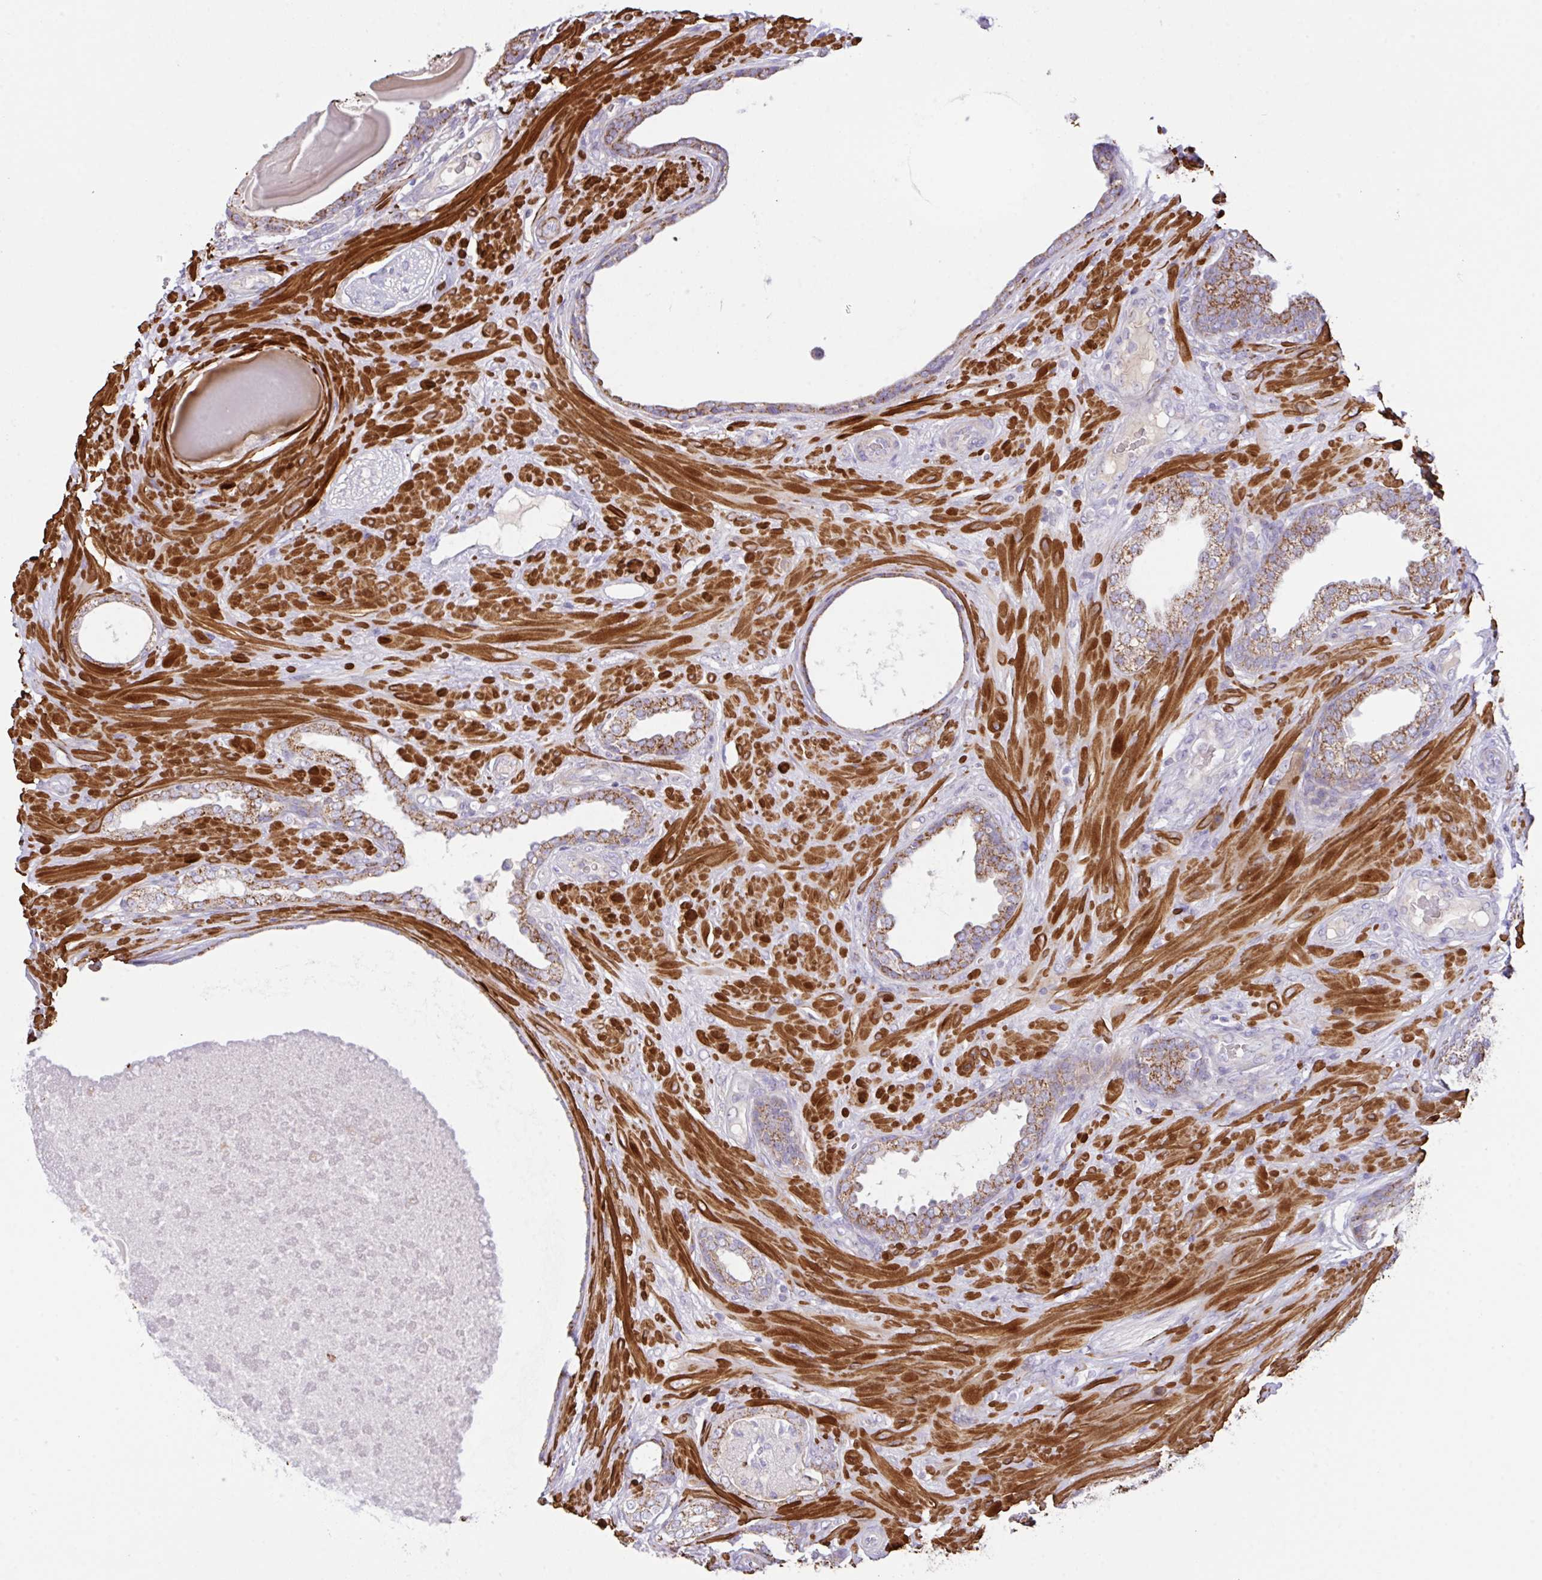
{"staining": {"intensity": "moderate", "quantity": ">75%", "location": "cytoplasmic/membranous"}, "tissue": "prostate cancer", "cell_type": "Tumor cells", "image_type": "cancer", "snomed": [{"axis": "morphology", "description": "Adenocarcinoma, High grade"}, {"axis": "topography", "description": "Prostate"}], "caption": "This is a histology image of IHC staining of adenocarcinoma (high-grade) (prostate), which shows moderate positivity in the cytoplasmic/membranous of tumor cells.", "gene": "CHDH", "patient": {"sex": "male", "age": 62}}